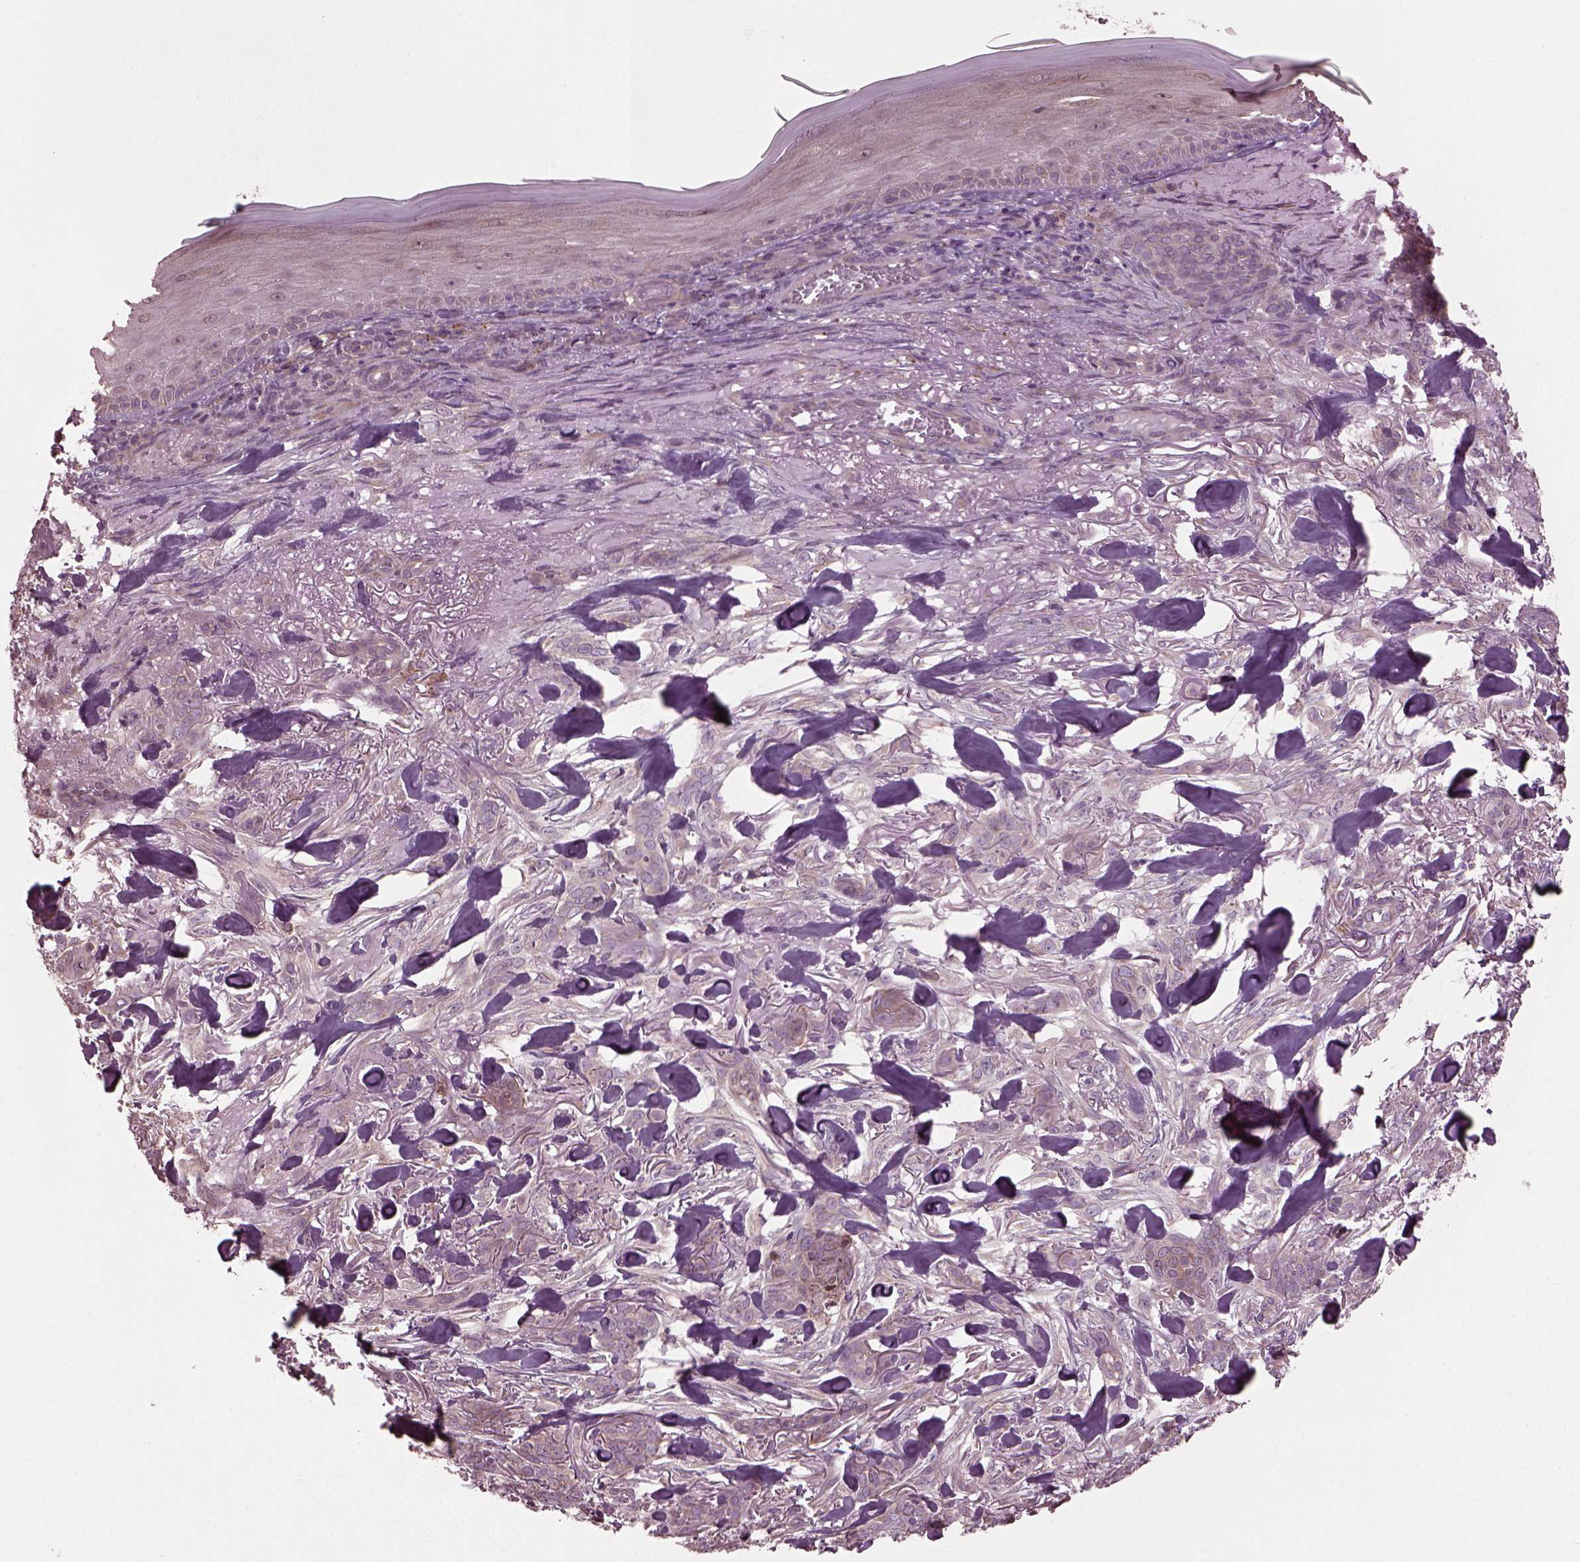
{"staining": {"intensity": "negative", "quantity": "none", "location": "none"}, "tissue": "skin cancer", "cell_type": "Tumor cells", "image_type": "cancer", "snomed": [{"axis": "morphology", "description": "Basal cell carcinoma"}, {"axis": "topography", "description": "Skin"}], "caption": "There is no significant expression in tumor cells of skin basal cell carcinoma.", "gene": "CABP5", "patient": {"sex": "female", "age": 61}}